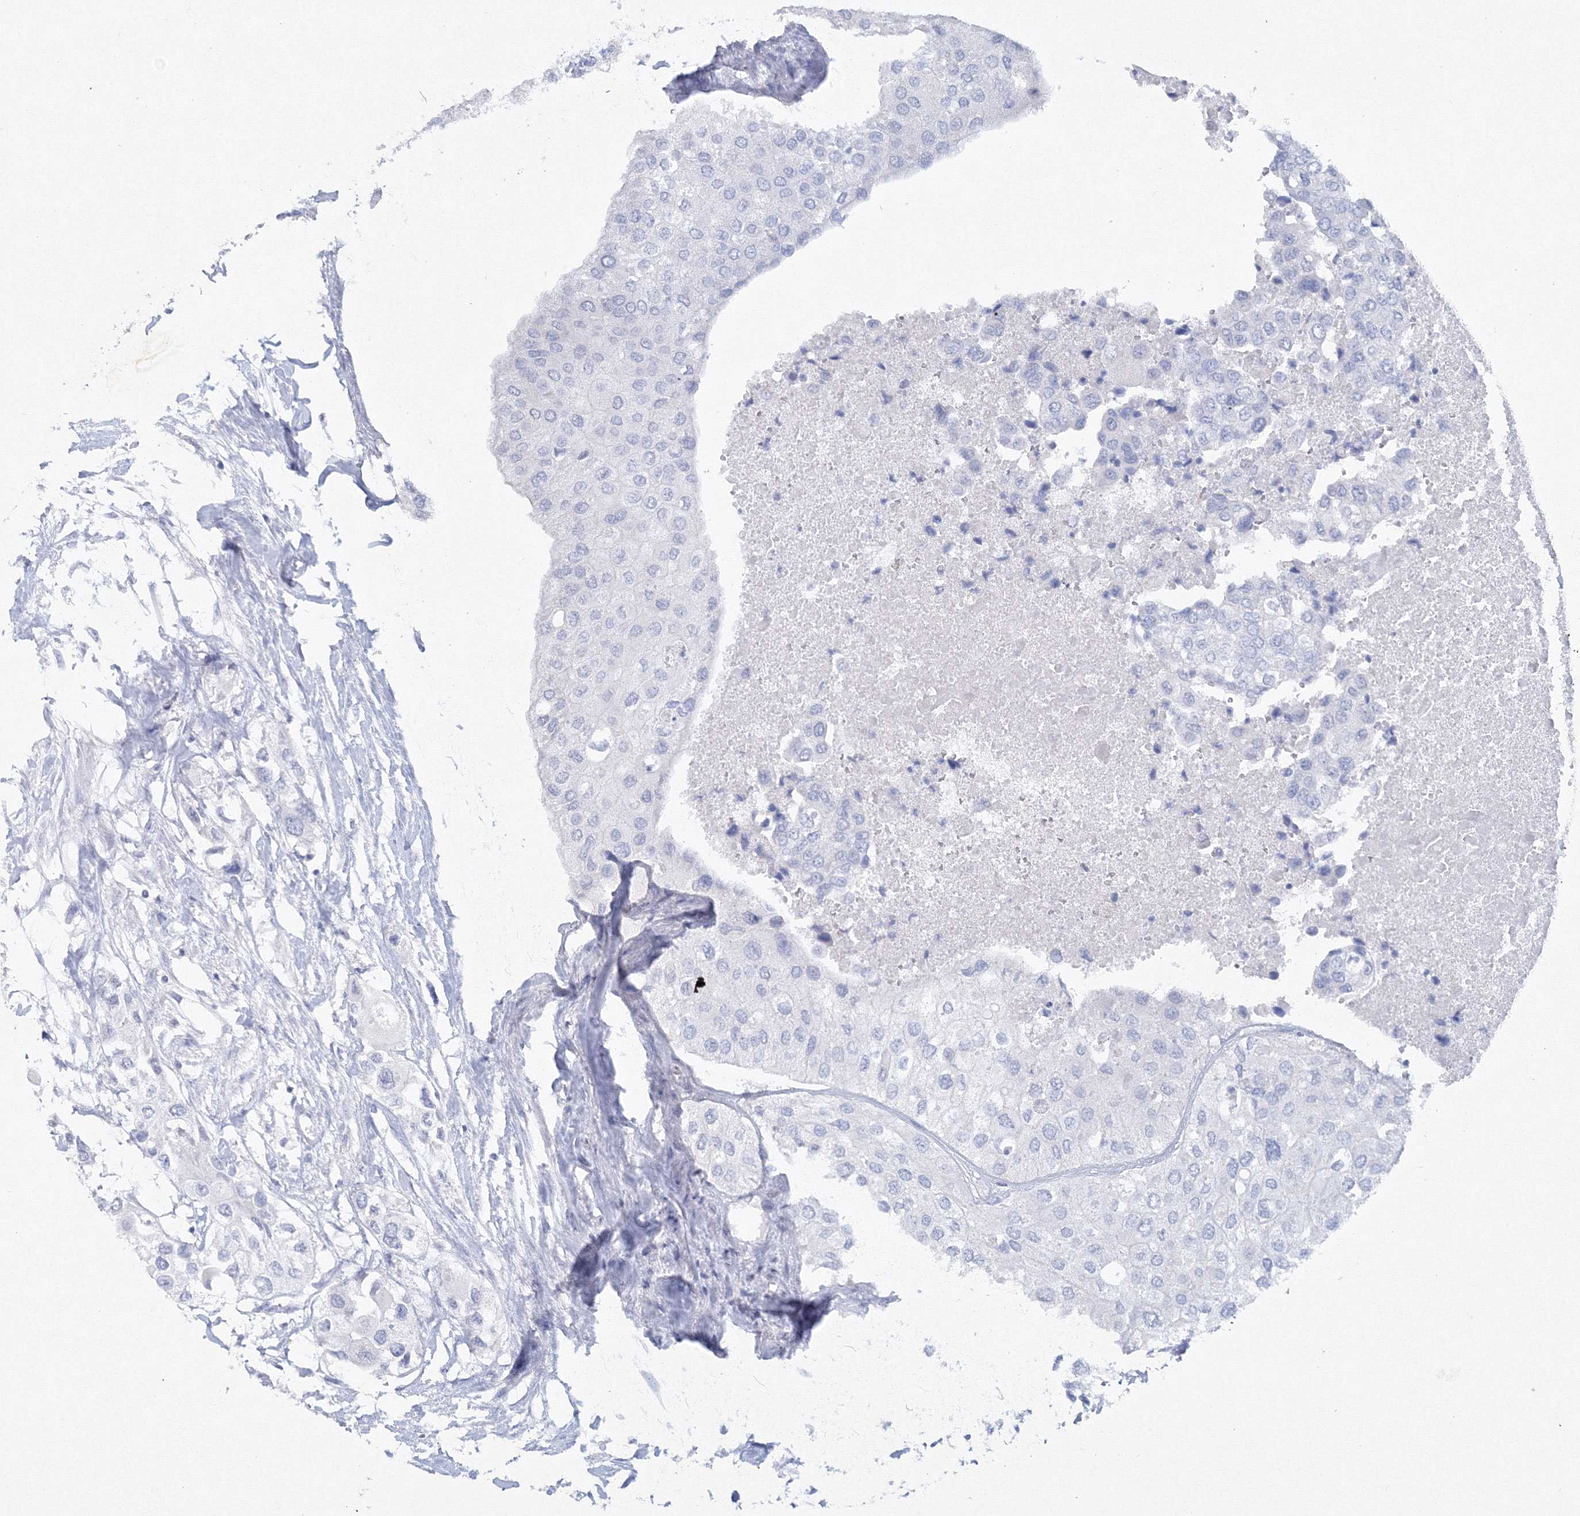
{"staining": {"intensity": "negative", "quantity": "none", "location": "none"}, "tissue": "urothelial cancer", "cell_type": "Tumor cells", "image_type": "cancer", "snomed": [{"axis": "morphology", "description": "Urothelial carcinoma, High grade"}, {"axis": "topography", "description": "Urinary bladder"}], "caption": "Urothelial carcinoma (high-grade) stained for a protein using IHC displays no expression tumor cells.", "gene": "GCKR", "patient": {"sex": "male", "age": 64}}